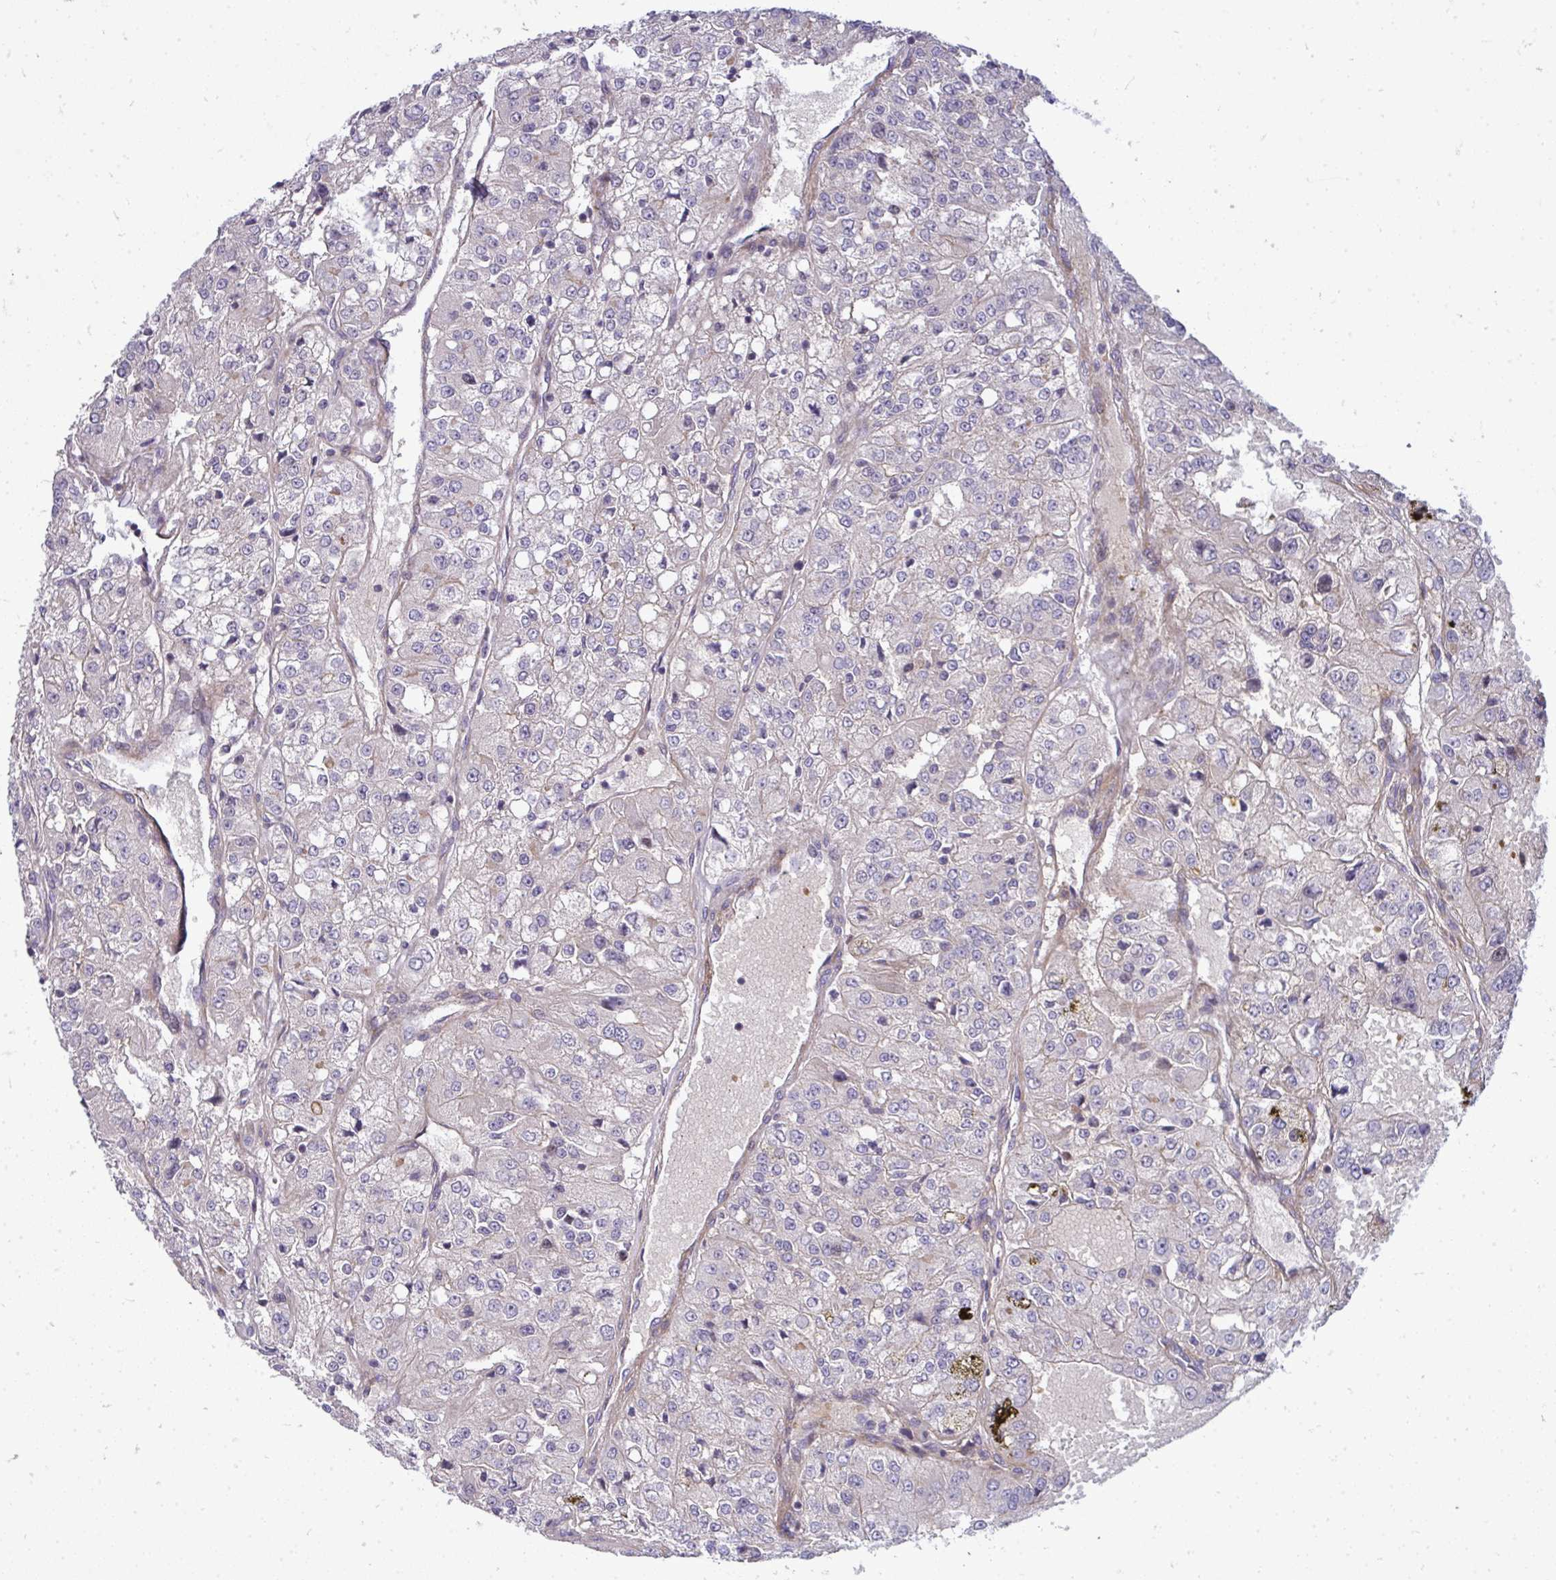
{"staining": {"intensity": "negative", "quantity": "none", "location": "none"}, "tissue": "renal cancer", "cell_type": "Tumor cells", "image_type": "cancer", "snomed": [{"axis": "morphology", "description": "Adenocarcinoma, NOS"}, {"axis": "topography", "description": "Kidney"}], "caption": "Protein analysis of renal cancer (adenocarcinoma) displays no significant positivity in tumor cells. (Brightfield microscopy of DAB (3,3'-diaminobenzidine) immunohistochemistry at high magnification).", "gene": "SLC14A1", "patient": {"sex": "female", "age": 63}}